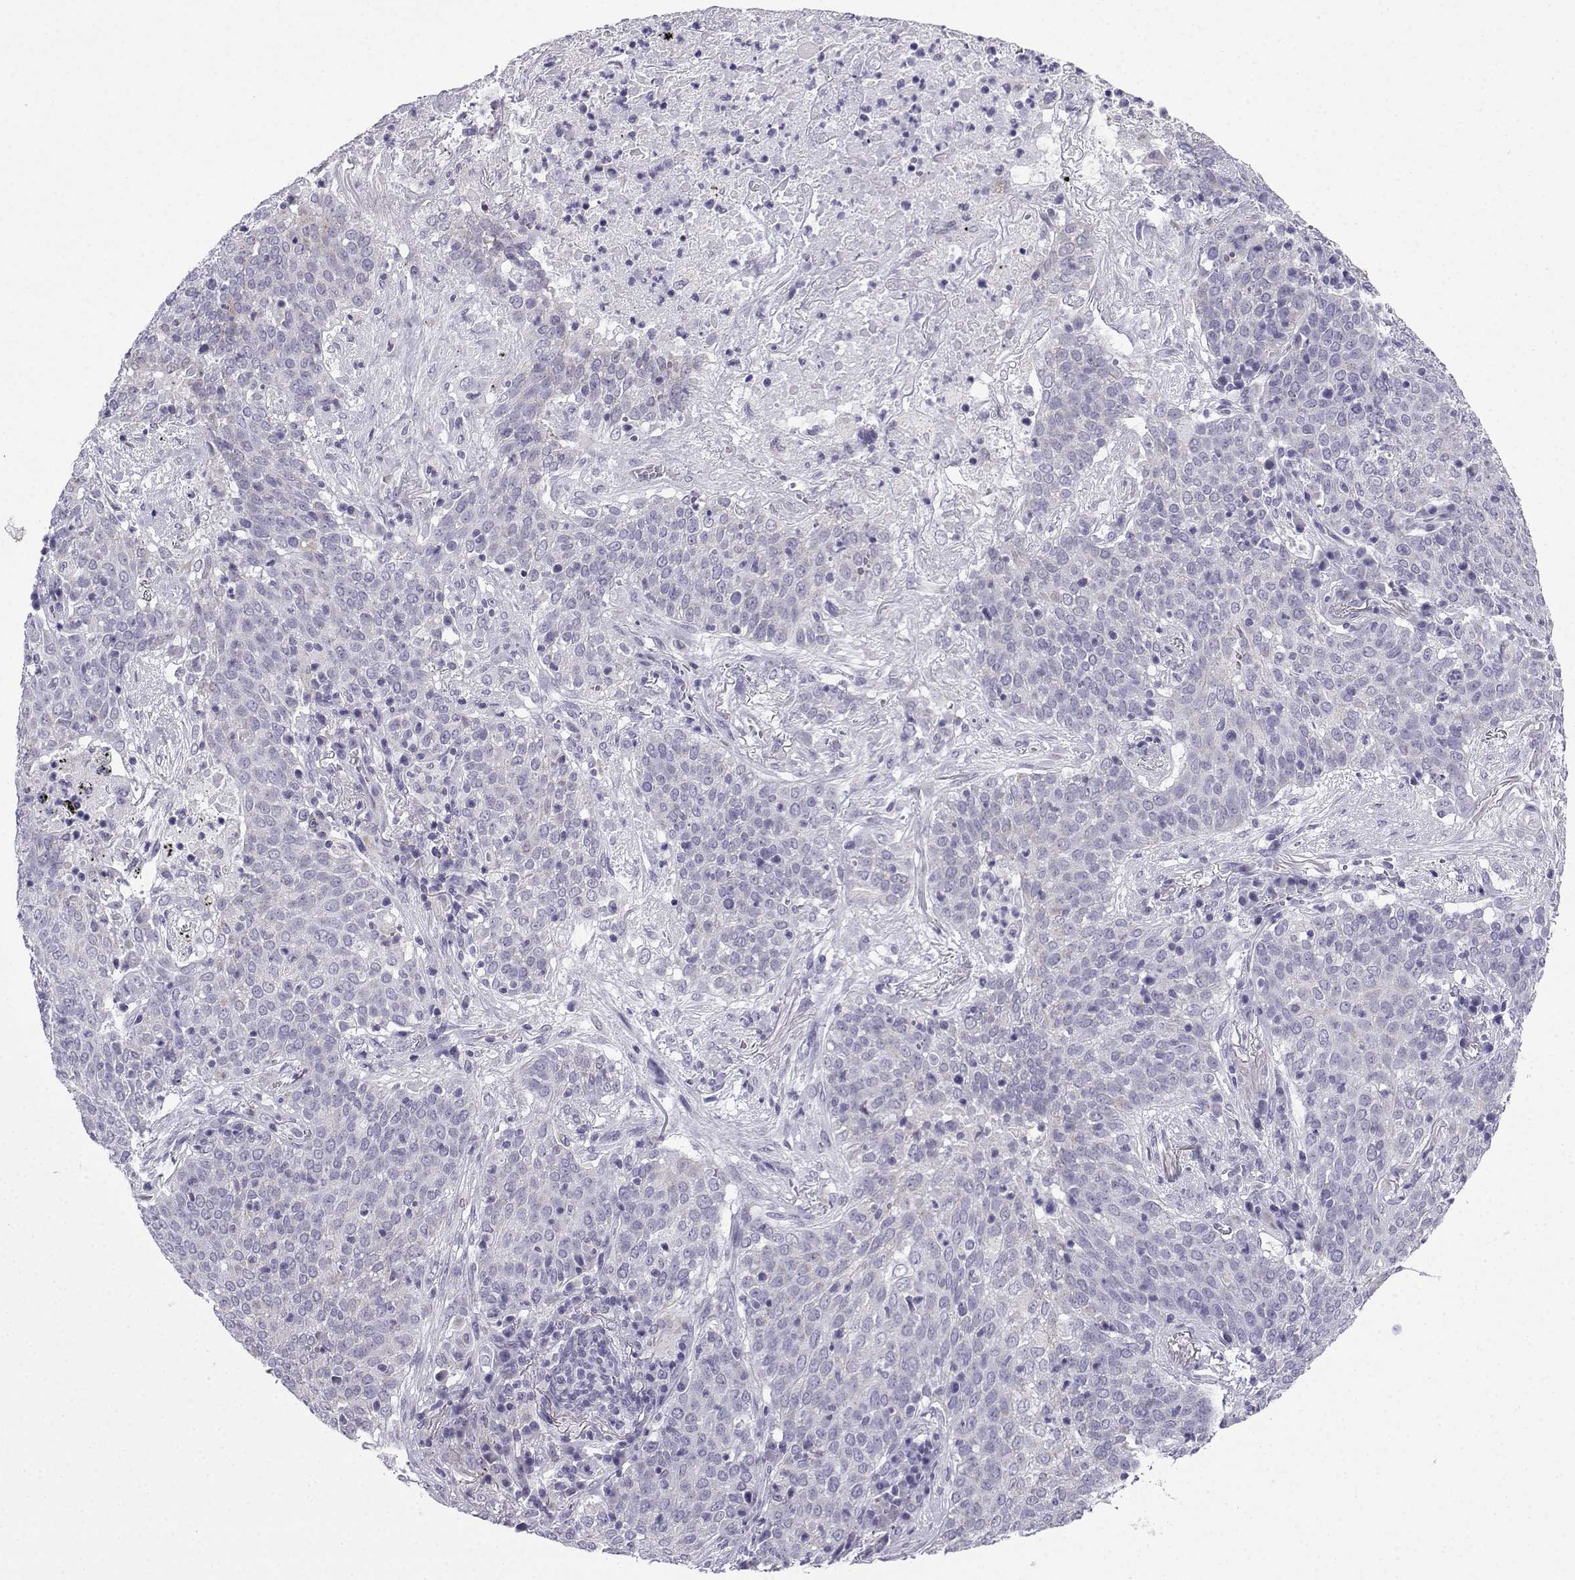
{"staining": {"intensity": "negative", "quantity": "none", "location": "none"}, "tissue": "lung cancer", "cell_type": "Tumor cells", "image_type": "cancer", "snomed": [{"axis": "morphology", "description": "Squamous cell carcinoma, NOS"}, {"axis": "topography", "description": "Lung"}], "caption": "This is an IHC histopathology image of human squamous cell carcinoma (lung). There is no expression in tumor cells.", "gene": "ACRBP", "patient": {"sex": "male", "age": 82}}